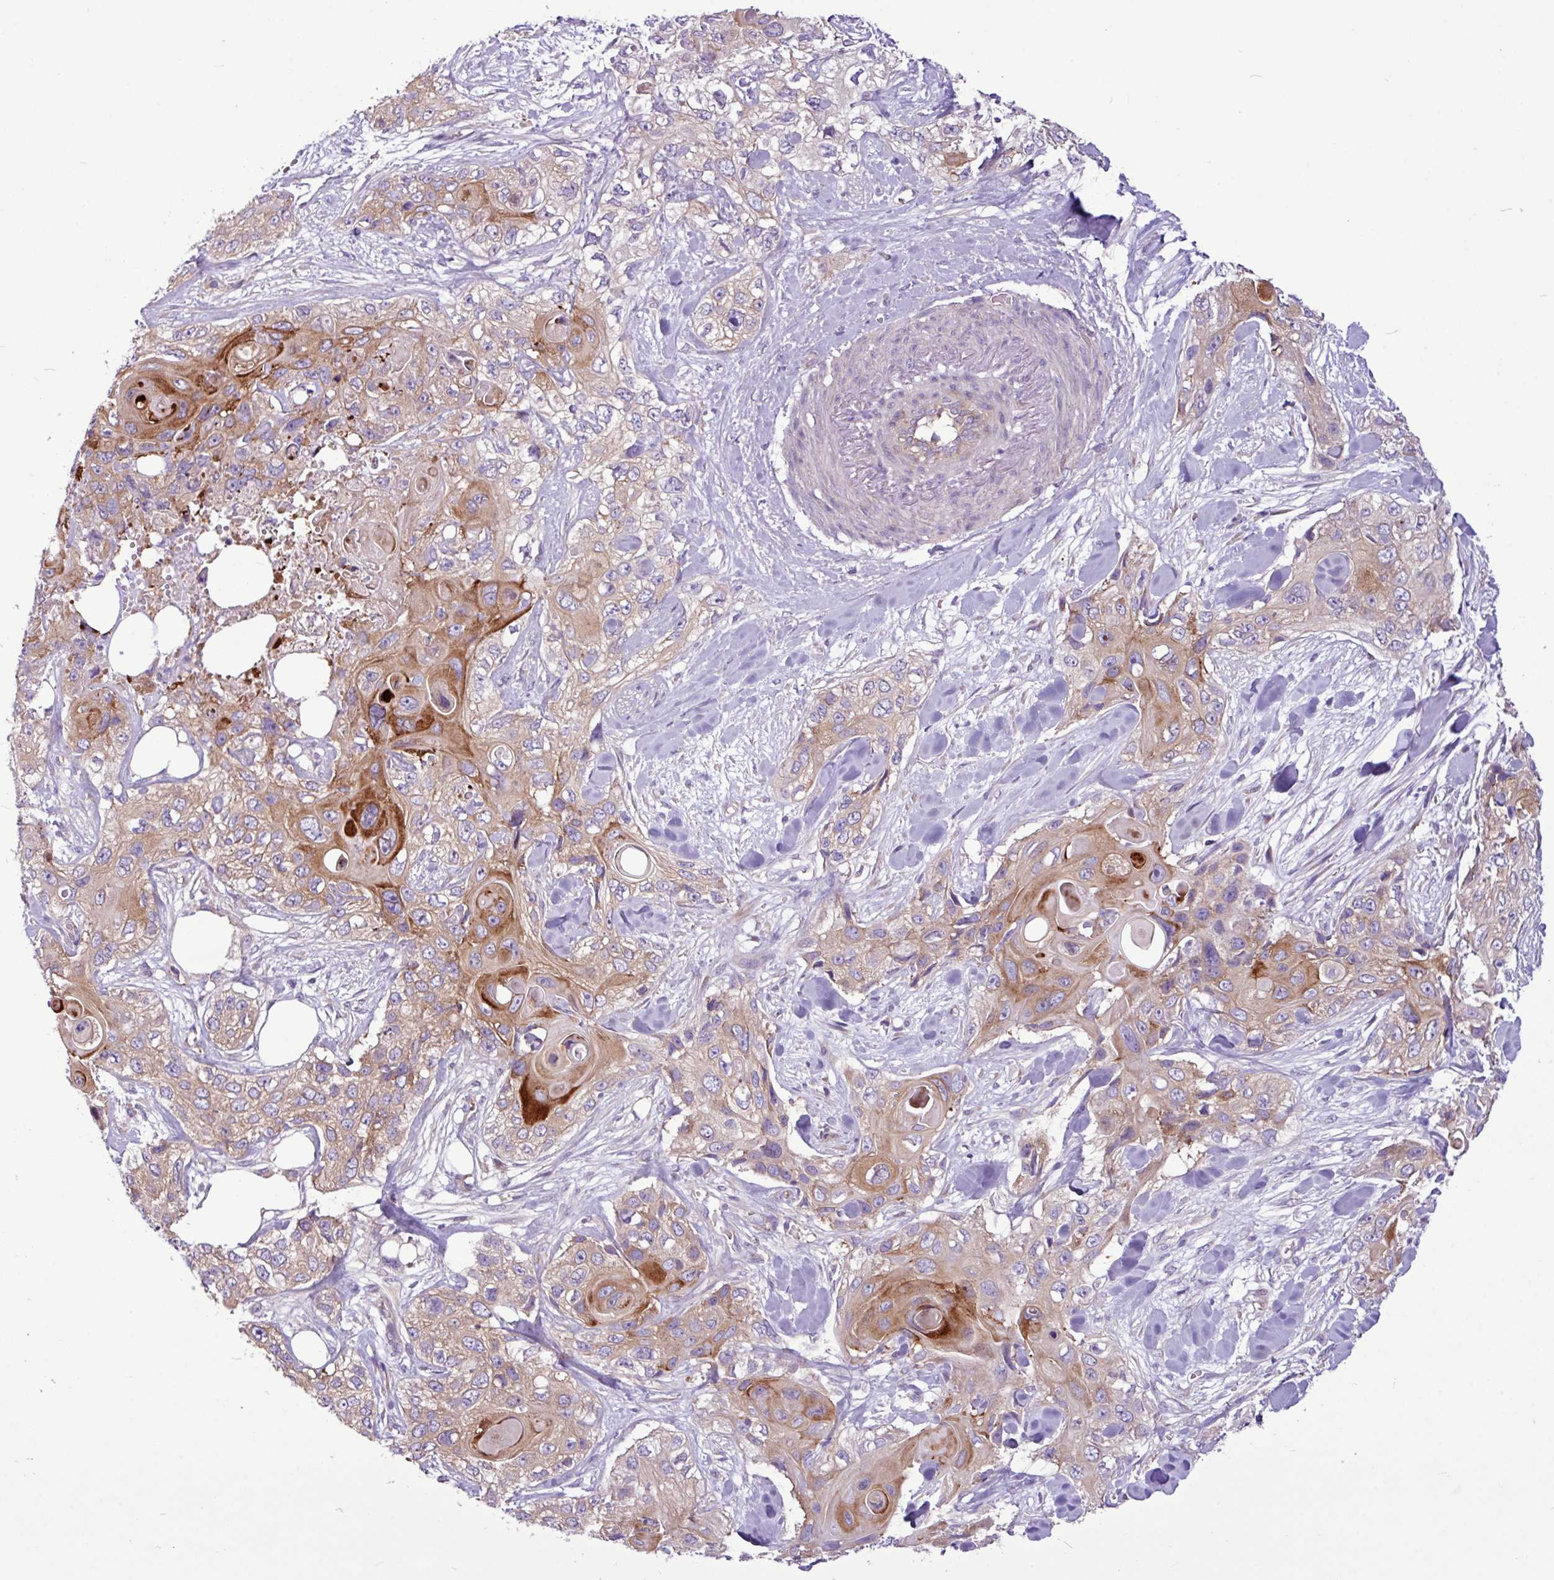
{"staining": {"intensity": "moderate", "quantity": "25%-75%", "location": "cytoplasmic/membranous"}, "tissue": "skin cancer", "cell_type": "Tumor cells", "image_type": "cancer", "snomed": [{"axis": "morphology", "description": "Normal tissue, NOS"}, {"axis": "morphology", "description": "Squamous cell carcinoma, NOS"}, {"axis": "topography", "description": "Skin"}], "caption": "Squamous cell carcinoma (skin) stained with DAB immunohistochemistry shows medium levels of moderate cytoplasmic/membranous positivity in about 25%-75% of tumor cells.", "gene": "MROH2A", "patient": {"sex": "male", "age": 72}}